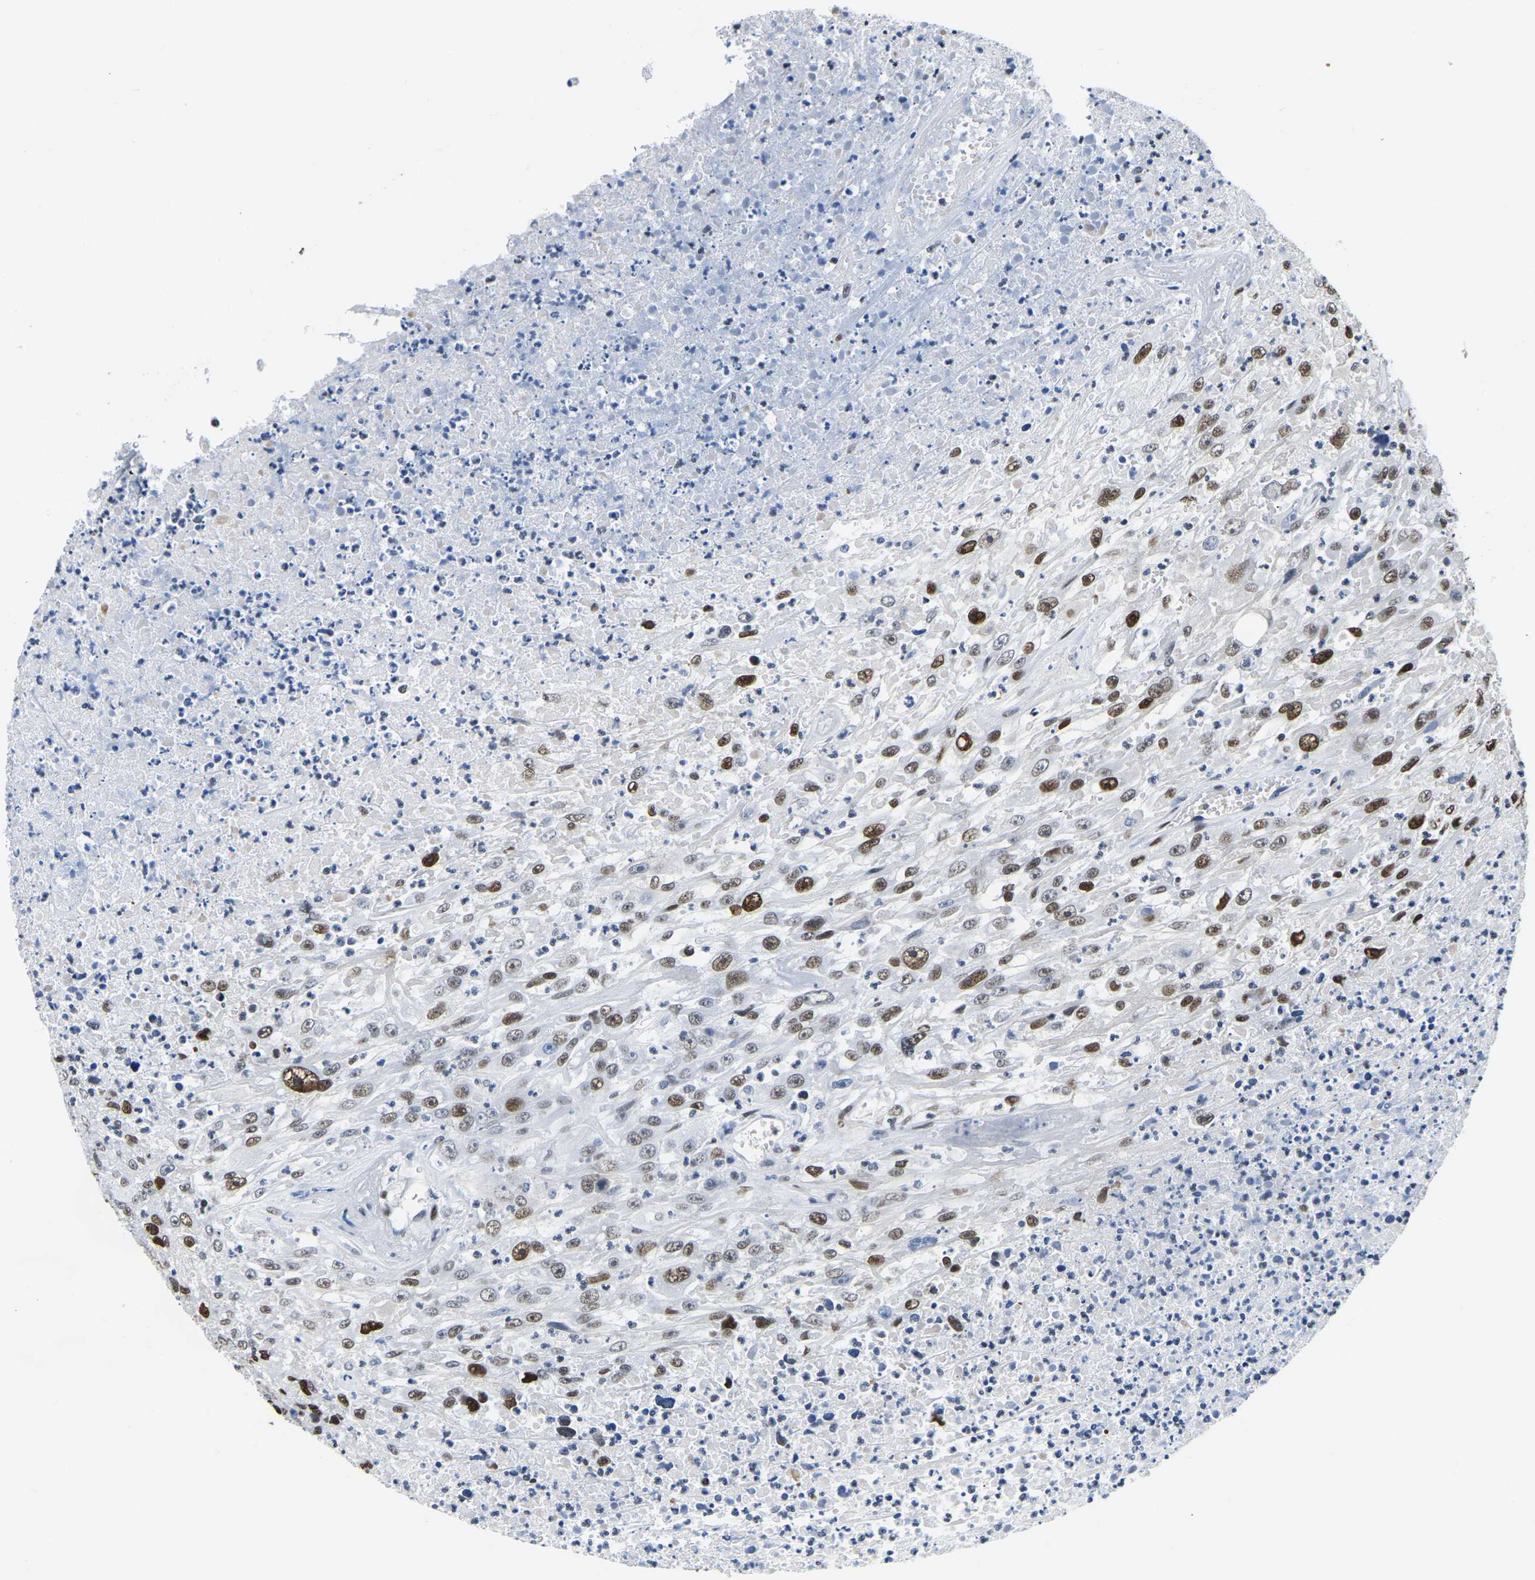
{"staining": {"intensity": "moderate", "quantity": ">75%", "location": "nuclear"}, "tissue": "urothelial cancer", "cell_type": "Tumor cells", "image_type": "cancer", "snomed": [{"axis": "morphology", "description": "Urothelial carcinoma, High grade"}, {"axis": "topography", "description": "Urinary bladder"}], "caption": "A photomicrograph showing moderate nuclear expression in approximately >75% of tumor cells in high-grade urothelial carcinoma, as visualized by brown immunohistochemical staining.", "gene": "UBA1", "patient": {"sex": "male", "age": 46}}